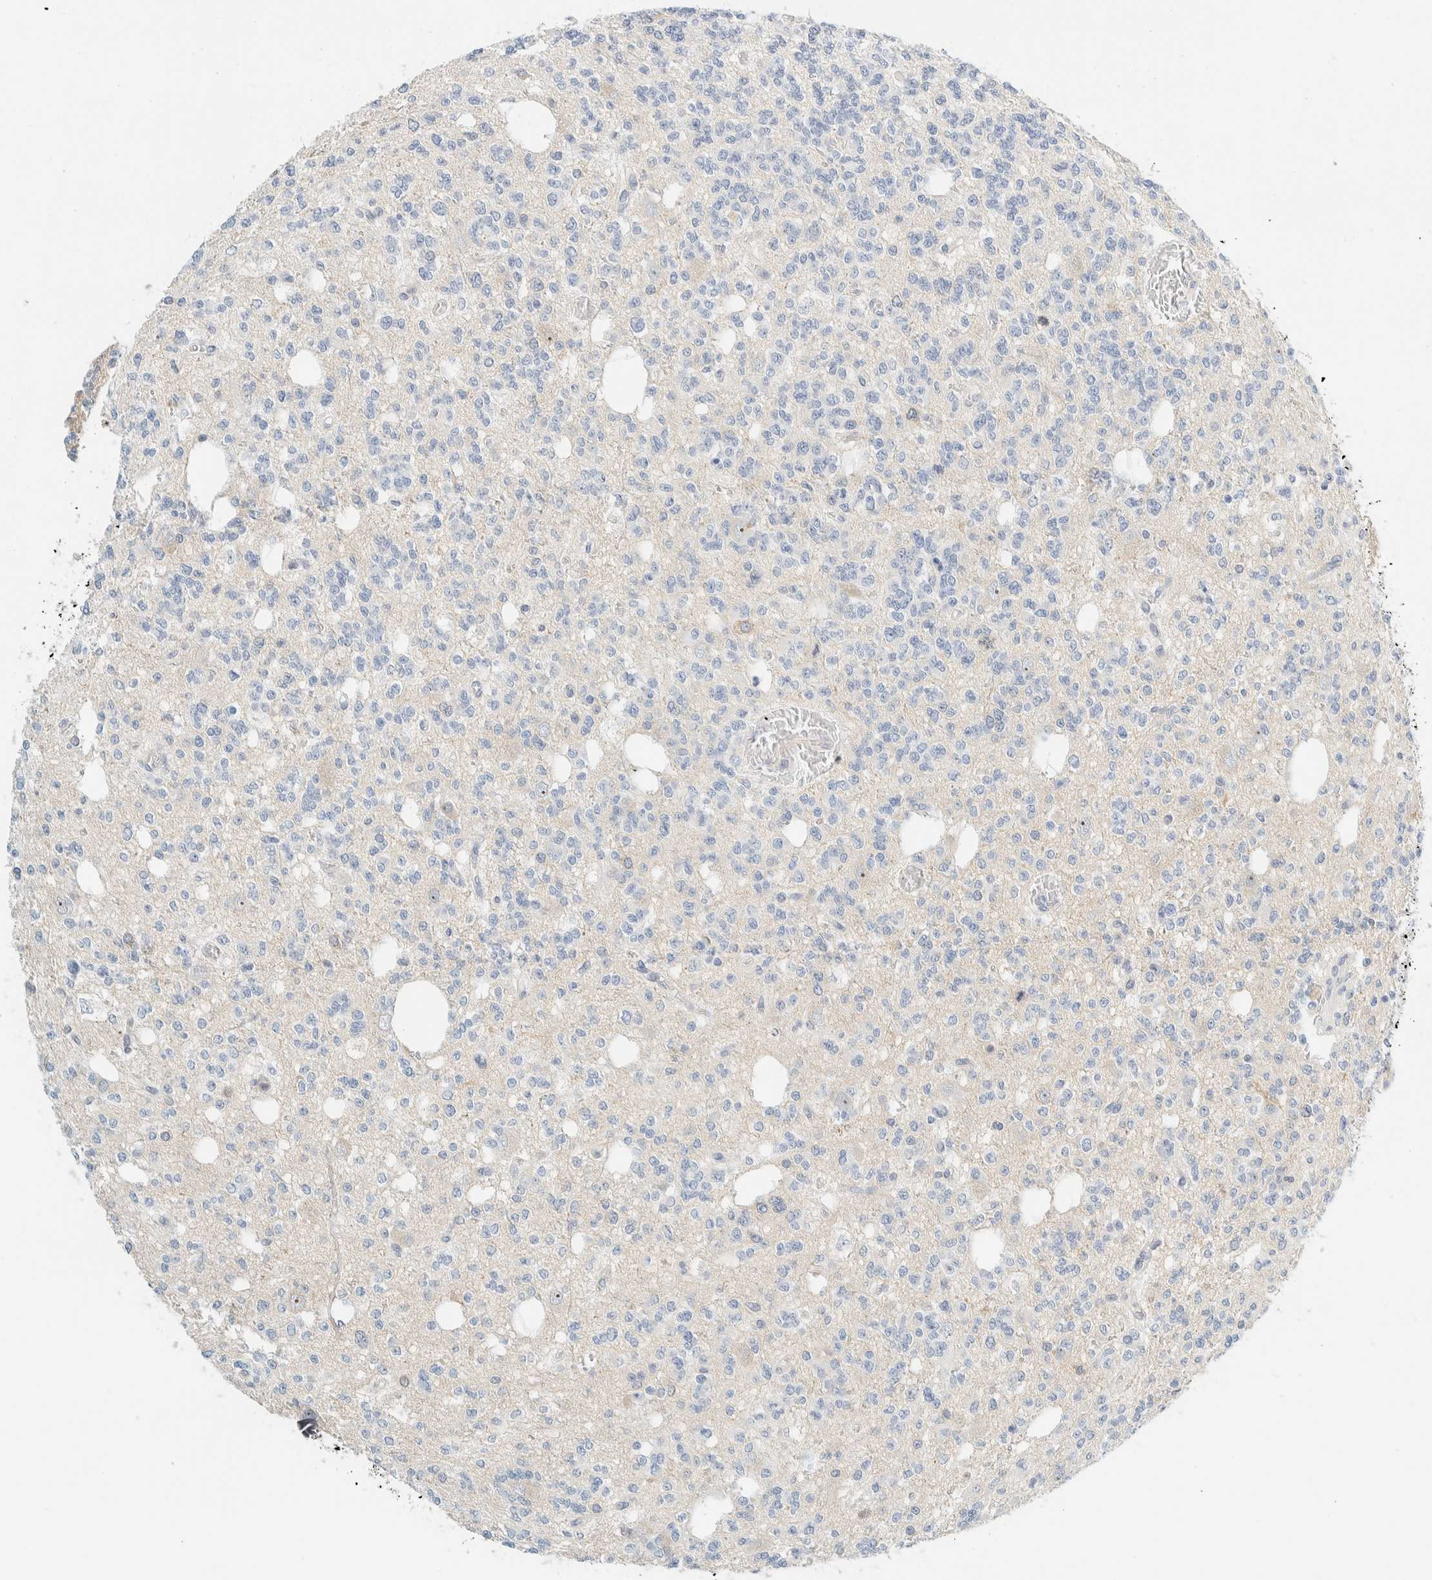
{"staining": {"intensity": "negative", "quantity": "none", "location": "none"}, "tissue": "glioma", "cell_type": "Tumor cells", "image_type": "cancer", "snomed": [{"axis": "morphology", "description": "Glioma, malignant, Low grade"}, {"axis": "topography", "description": "Brain"}], "caption": "Glioma was stained to show a protein in brown. There is no significant positivity in tumor cells.", "gene": "NDE1", "patient": {"sex": "male", "age": 38}}